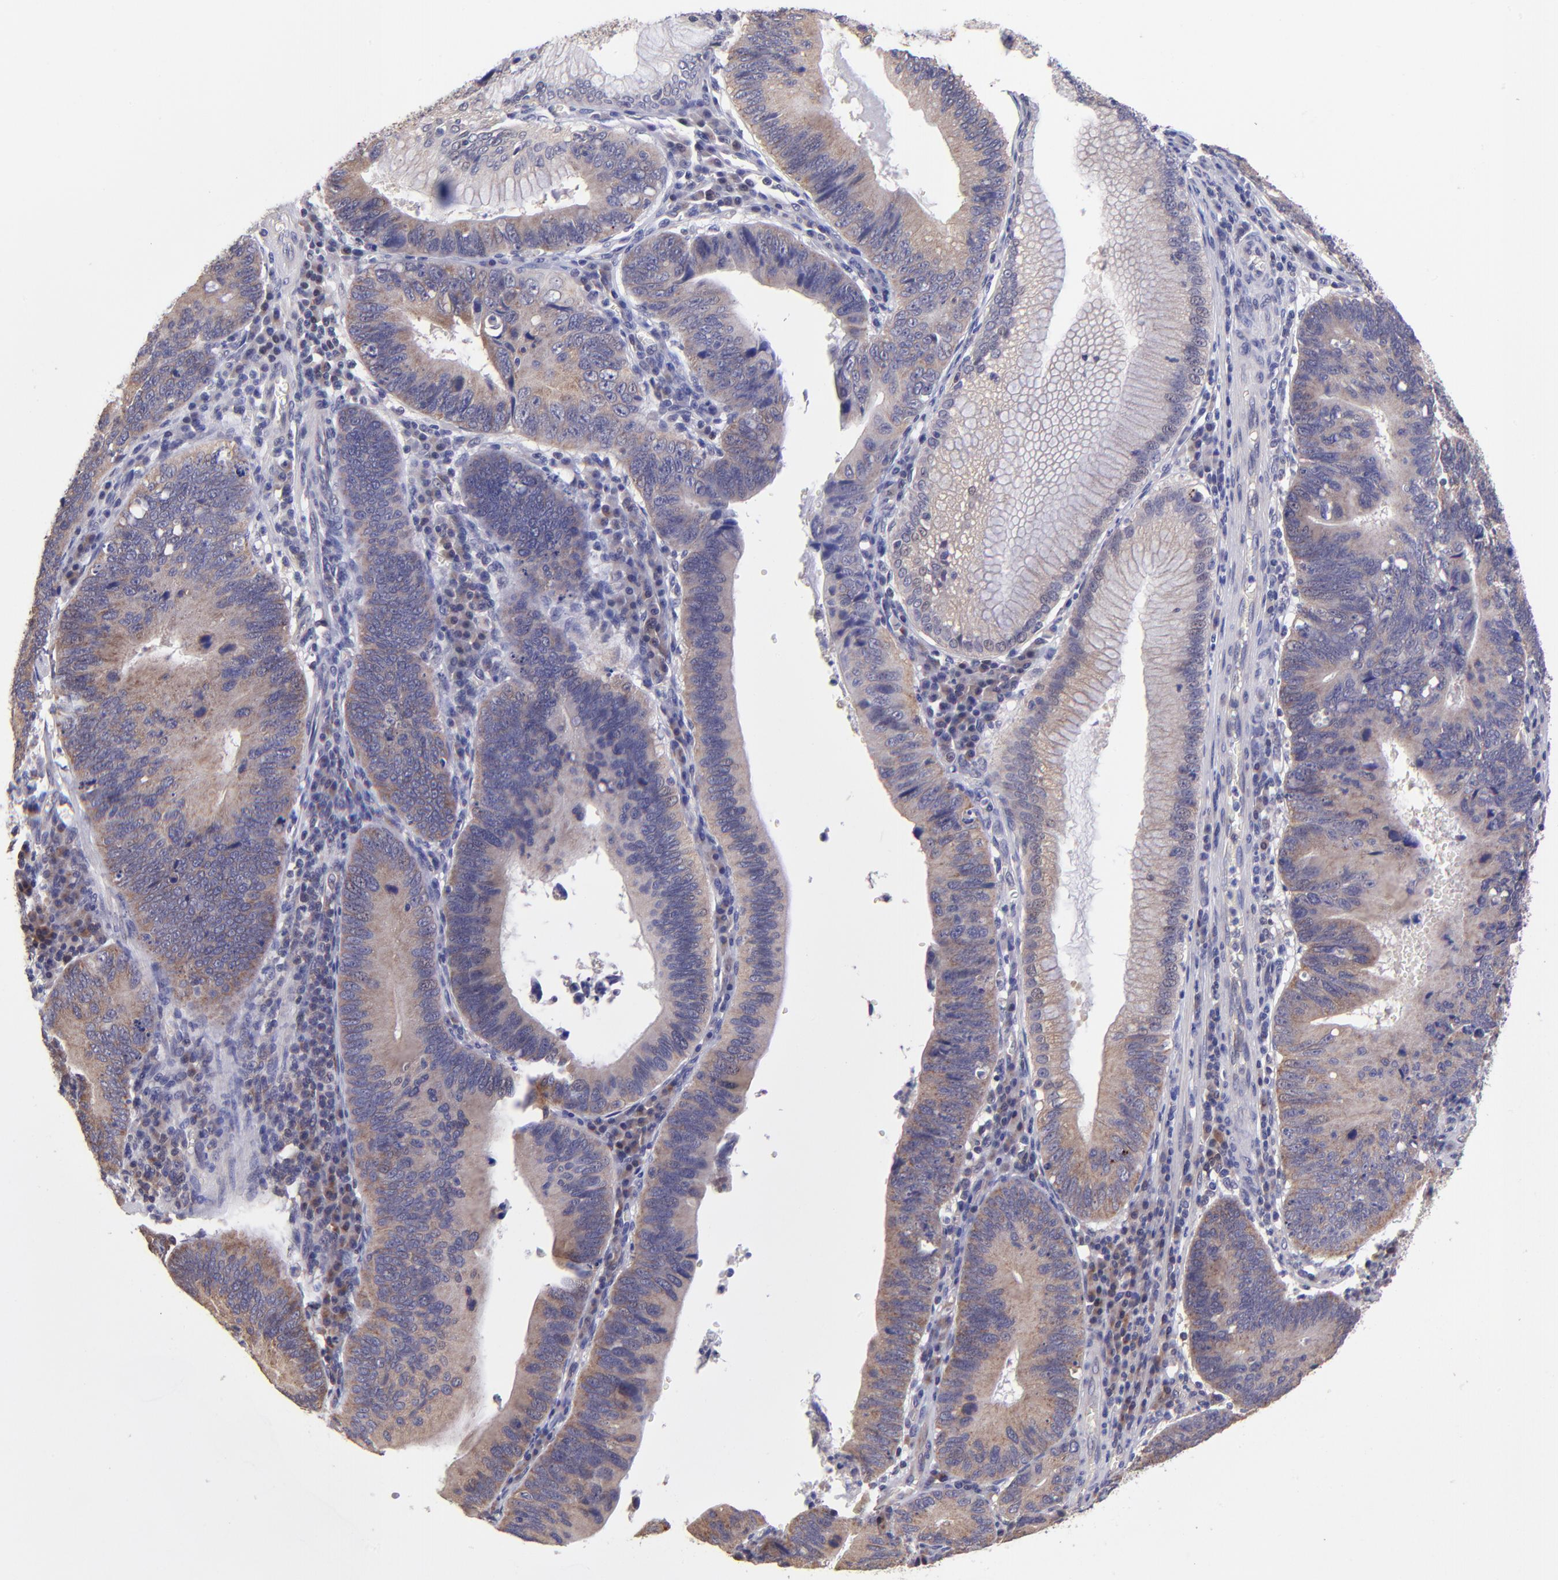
{"staining": {"intensity": "weak", "quantity": ">75%", "location": "cytoplasmic/membranous"}, "tissue": "stomach cancer", "cell_type": "Tumor cells", "image_type": "cancer", "snomed": [{"axis": "morphology", "description": "Adenocarcinoma, NOS"}, {"axis": "topography", "description": "Stomach"}], "caption": "This histopathology image exhibits stomach adenocarcinoma stained with IHC to label a protein in brown. The cytoplasmic/membranous of tumor cells show weak positivity for the protein. Nuclei are counter-stained blue.", "gene": "NSF", "patient": {"sex": "male", "age": 59}}